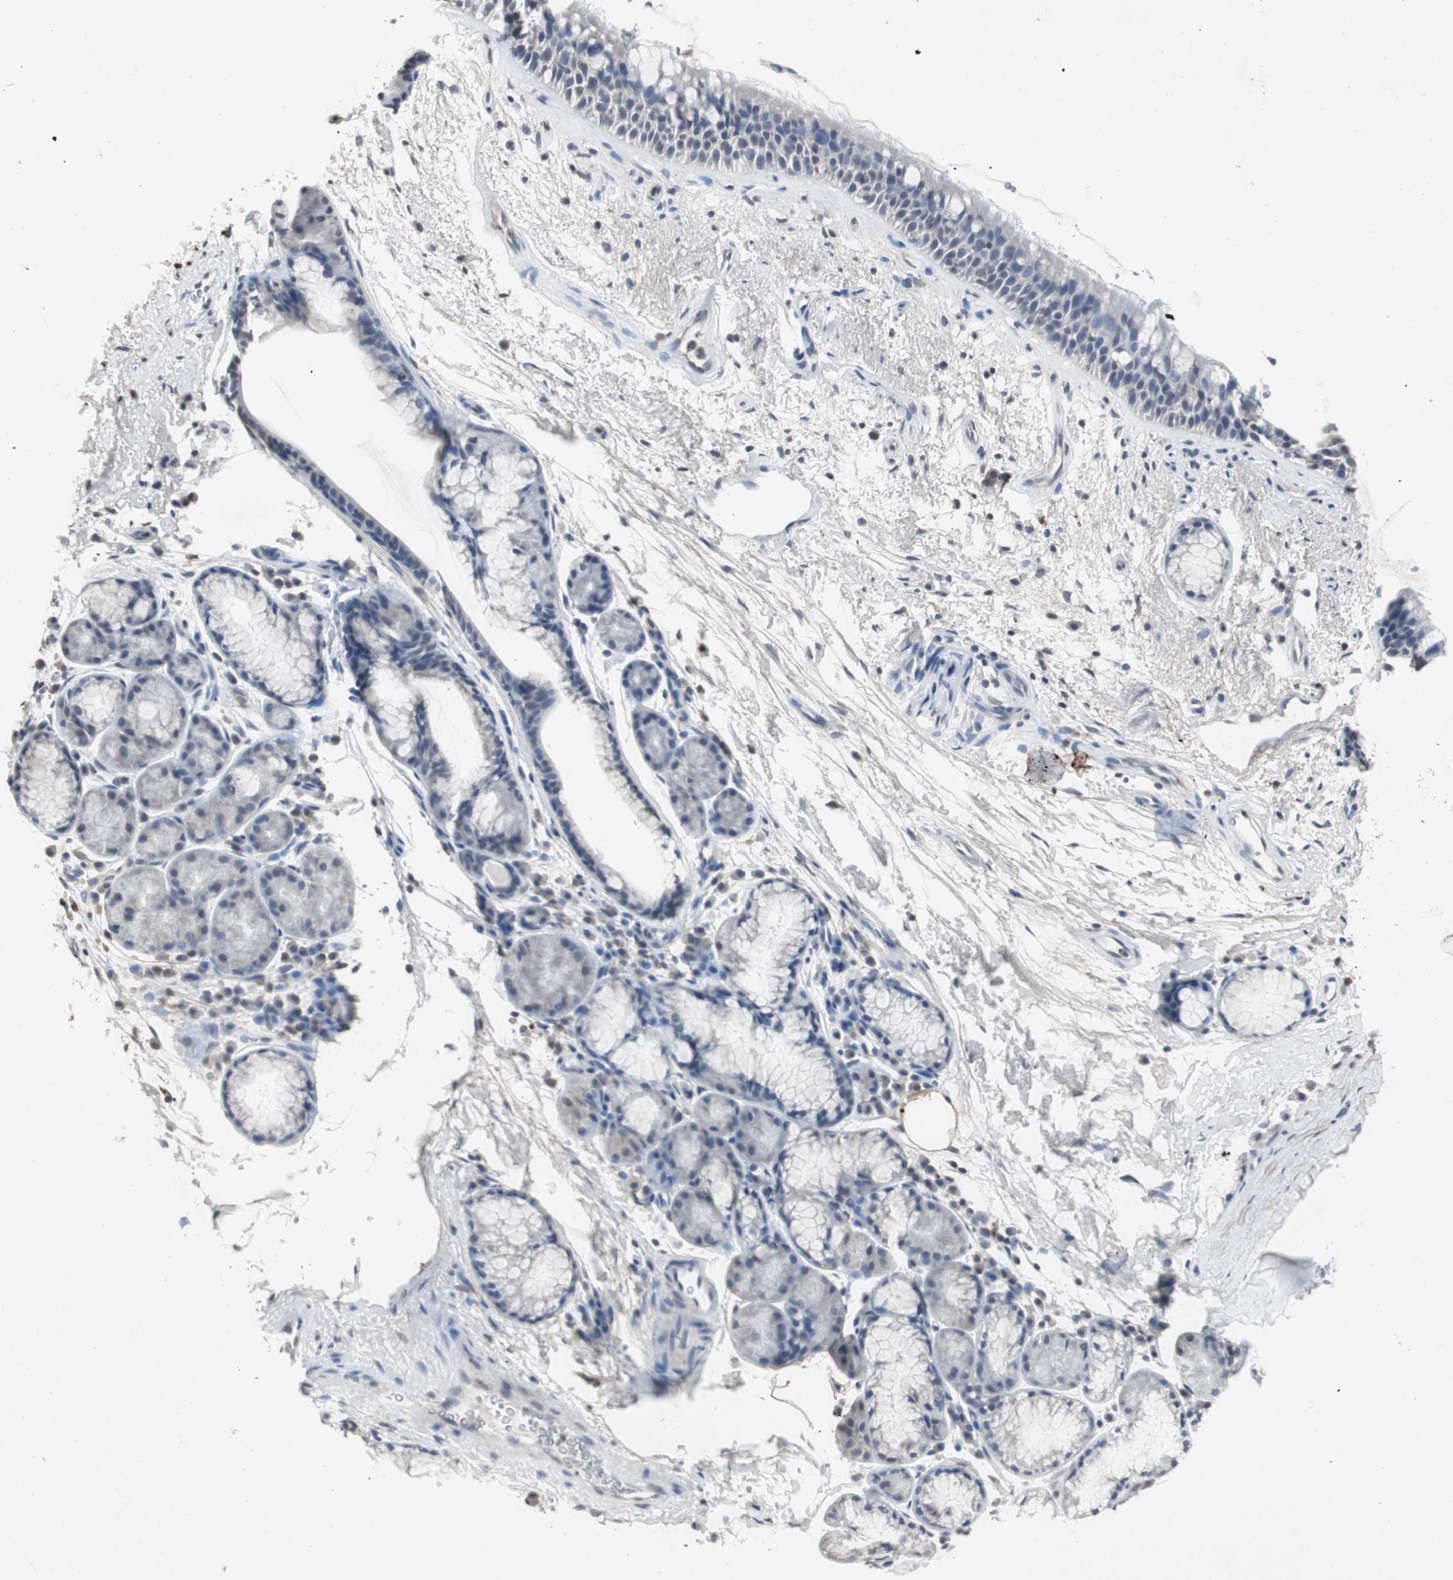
{"staining": {"intensity": "negative", "quantity": "none", "location": "none"}, "tissue": "bronchus", "cell_type": "Respiratory epithelial cells", "image_type": "normal", "snomed": [{"axis": "morphology", "description": "Normal tissue, NOS"}, {"axis": "topography", "description": "Bronchus"}], "caption": "The image displays no significant positivity in respiratory epithelial cells of bronchus.", "gene": "ADNP2", "patient": {"sex": "female", "age": 54}}